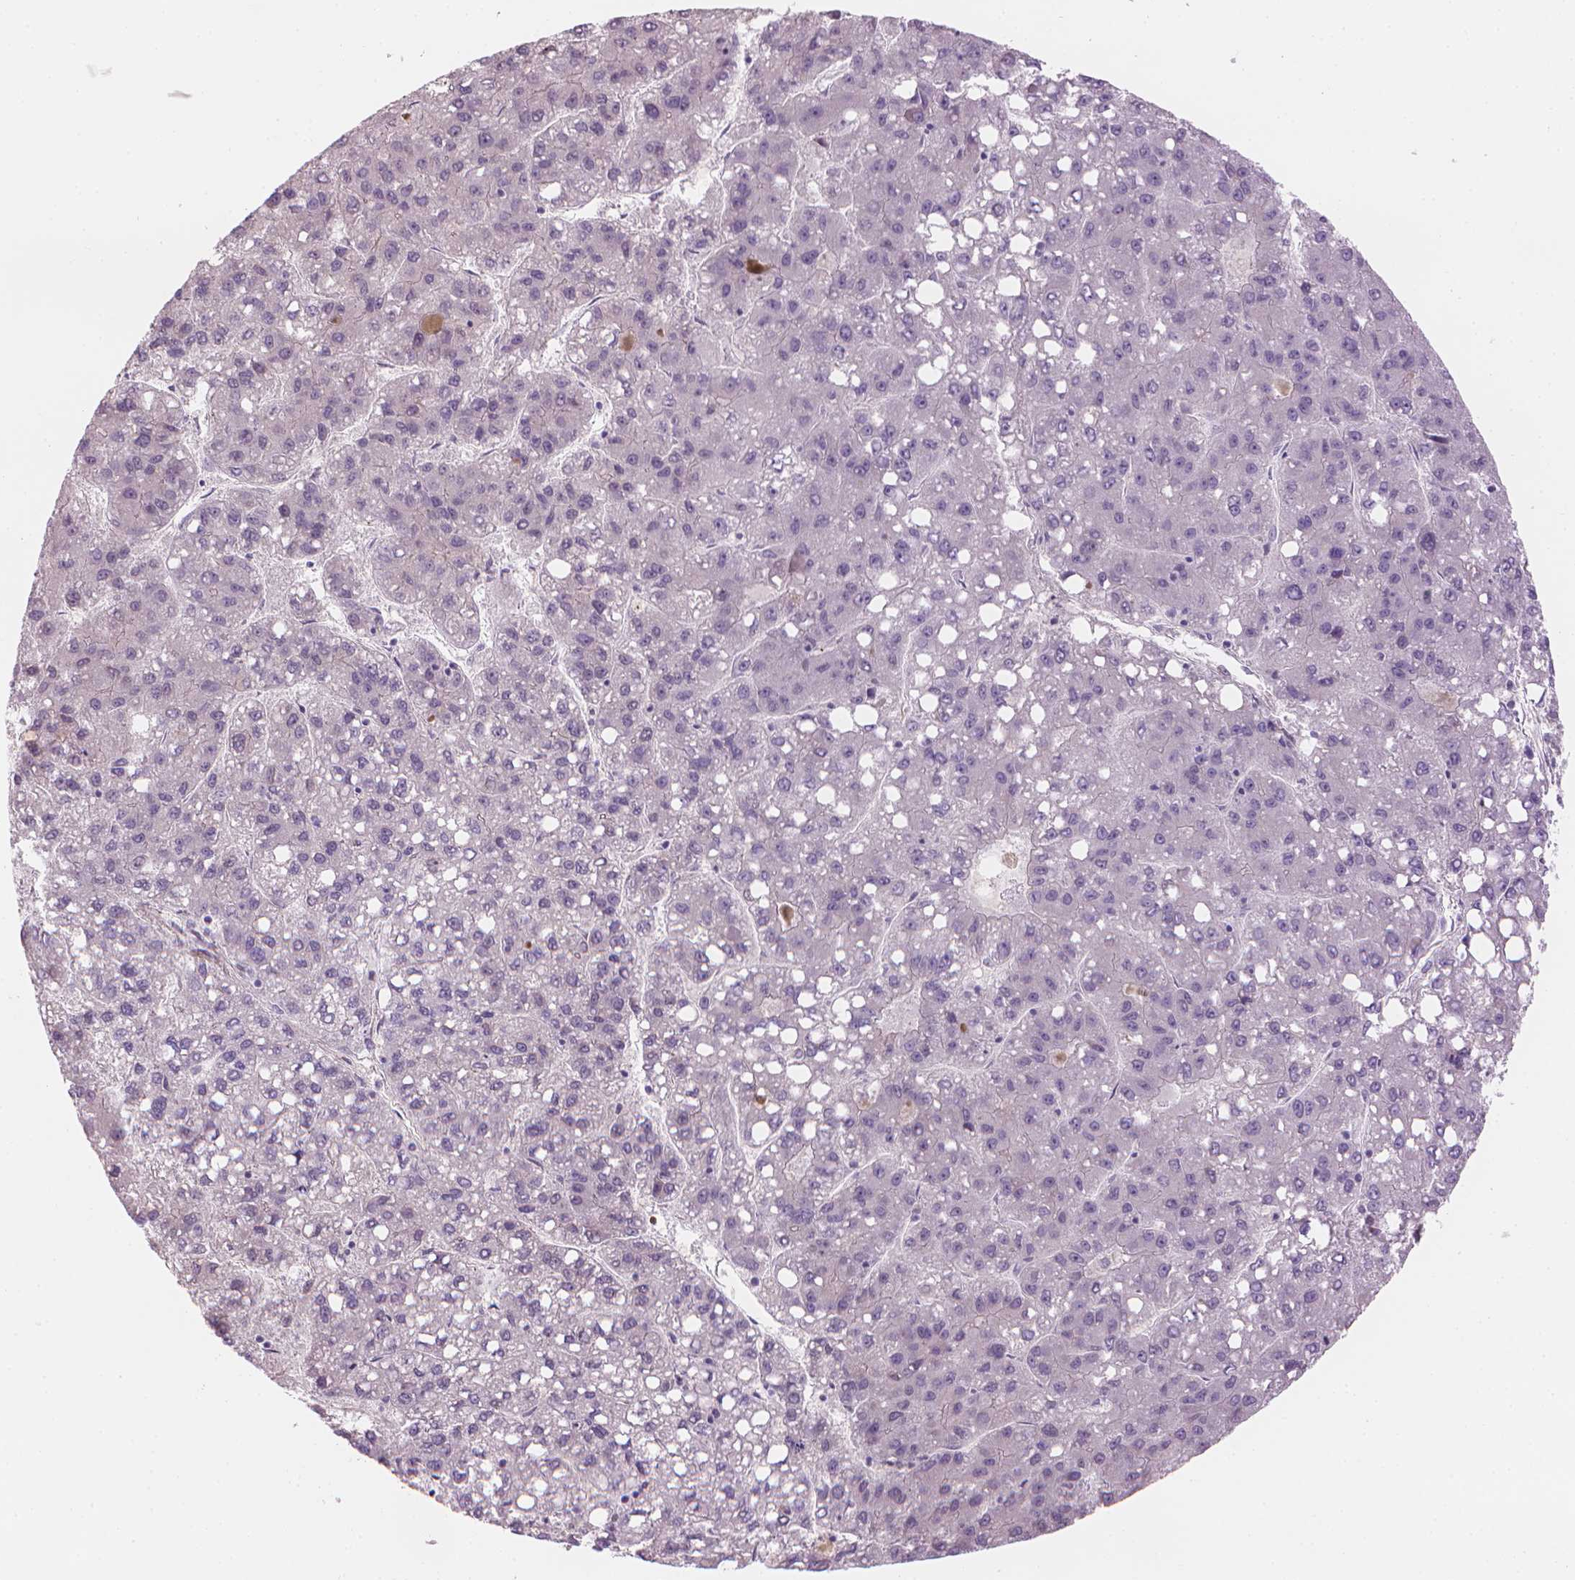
{"staining": {"intensity": "negative", "quantity": "none", "location": "none"}, "tissue": "liver cancer", "cell_type": "Tumor cells", "image_type": "cancer", "snomed": [{"axis": "morphology", "description": "Carcinoma, Hepatocellular, NOS"}, {"axis": "topography", "description": "Liver"}], "caption": "Immunohistochemical staining of liver cancer (hepatocellular carcinoma) reveals no significant positivity in tumor cells.", "gene": "IFFO1", "patient": {"sex": "female", "age": 82}}